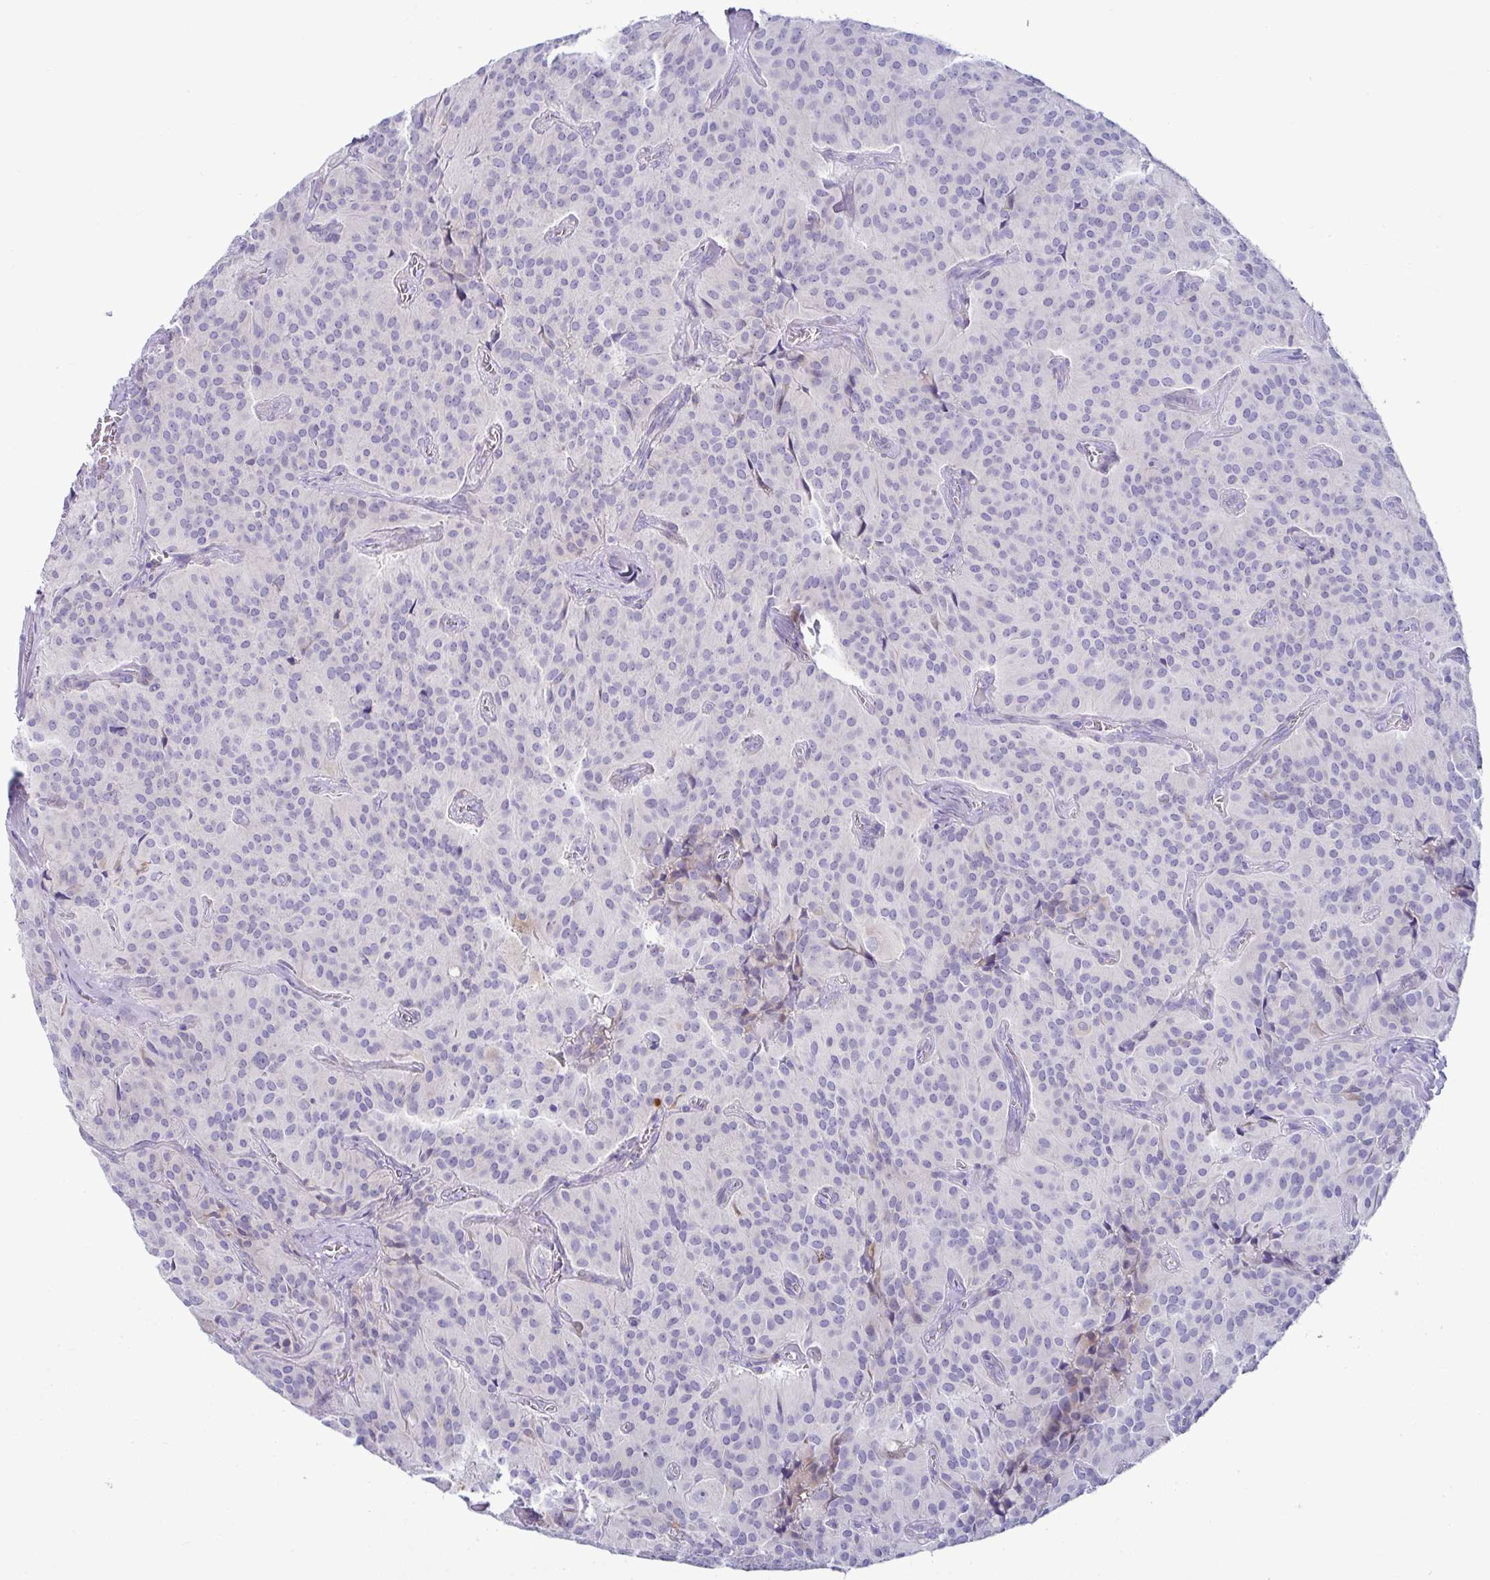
{"staining": {"intensity": "negative", "quantity": "none", "location": "none"}, "tissue": "glioma", "cell_type": "Tumor cells", "image_type": "cancer", "snomed": [{"axis": "morphology", "description": "Glioma, malignant, Low grade"}, {"axis": "topography", "description": "Brain"}], "caption": "Immunohistochemistry micrograph of glioma stained for a protein (brown), which exhibits no staining in tumor cells.", "gene": "TFPI2", "patient": {"sex": "male", "age": 42}}